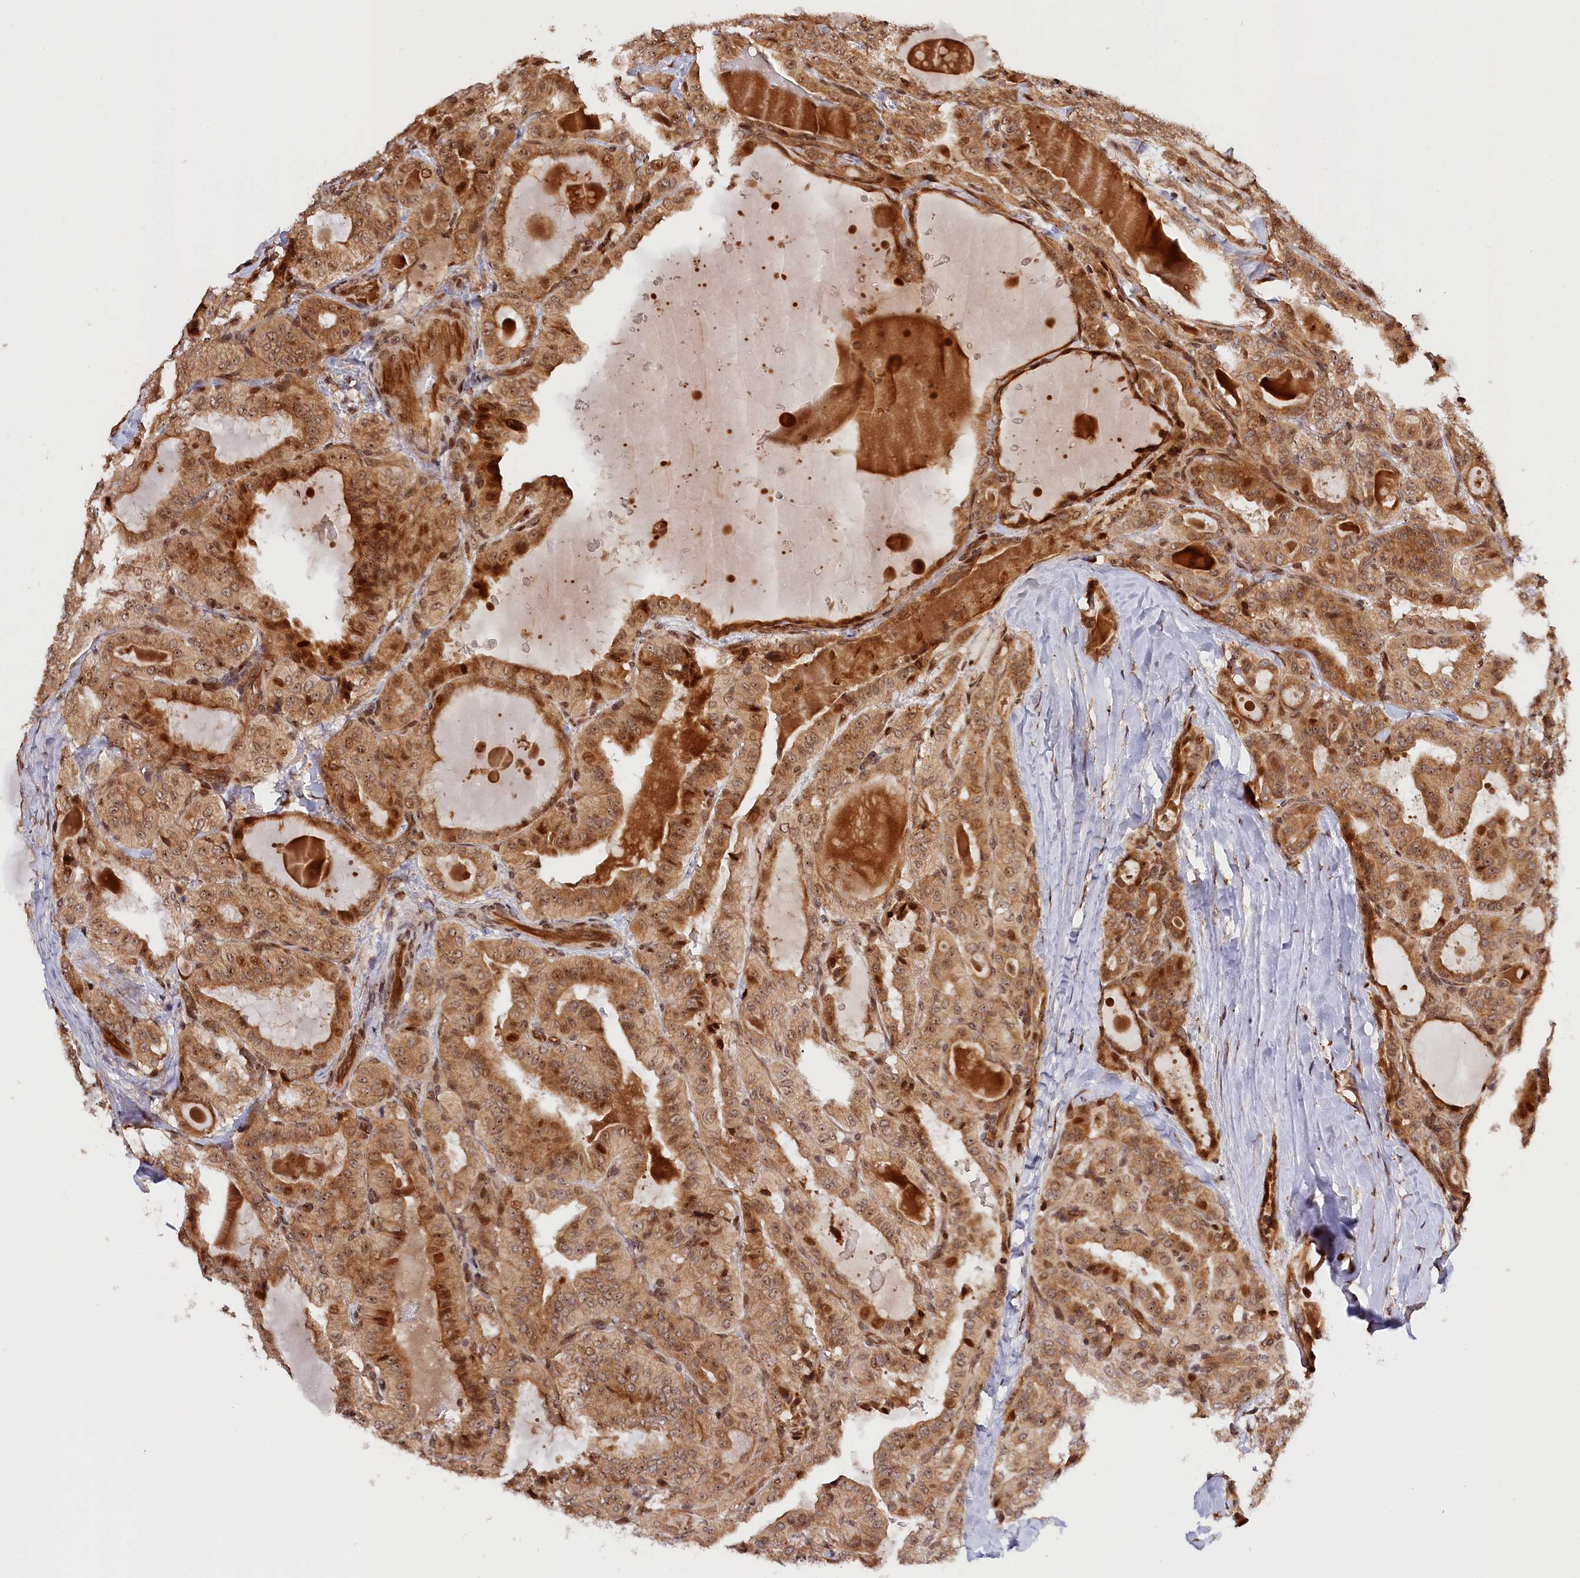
{"staining": {"intensity": "moderate", "quantity": ">75%", "location": "cytoplasmic/membranous,nuclear"}, "tissue": "thyroid cancer", "cell_type": "Tumor cells", "image_type": "cancer", "snomed": [{"axis": "morphology", "description": "Papillary adenocarcinoma, NOS"}, {"axis": "topography", "description": "Thyroid gland"}], "caption": "The immunohistochemical stain labels moderate cytoplasmic/membranous and nuclear staining in tumor cells of thyroid papillary adenocarcinoma tissue.", "gene": "ANKRD24", "patient": {"sex": "male", "age": 77}}